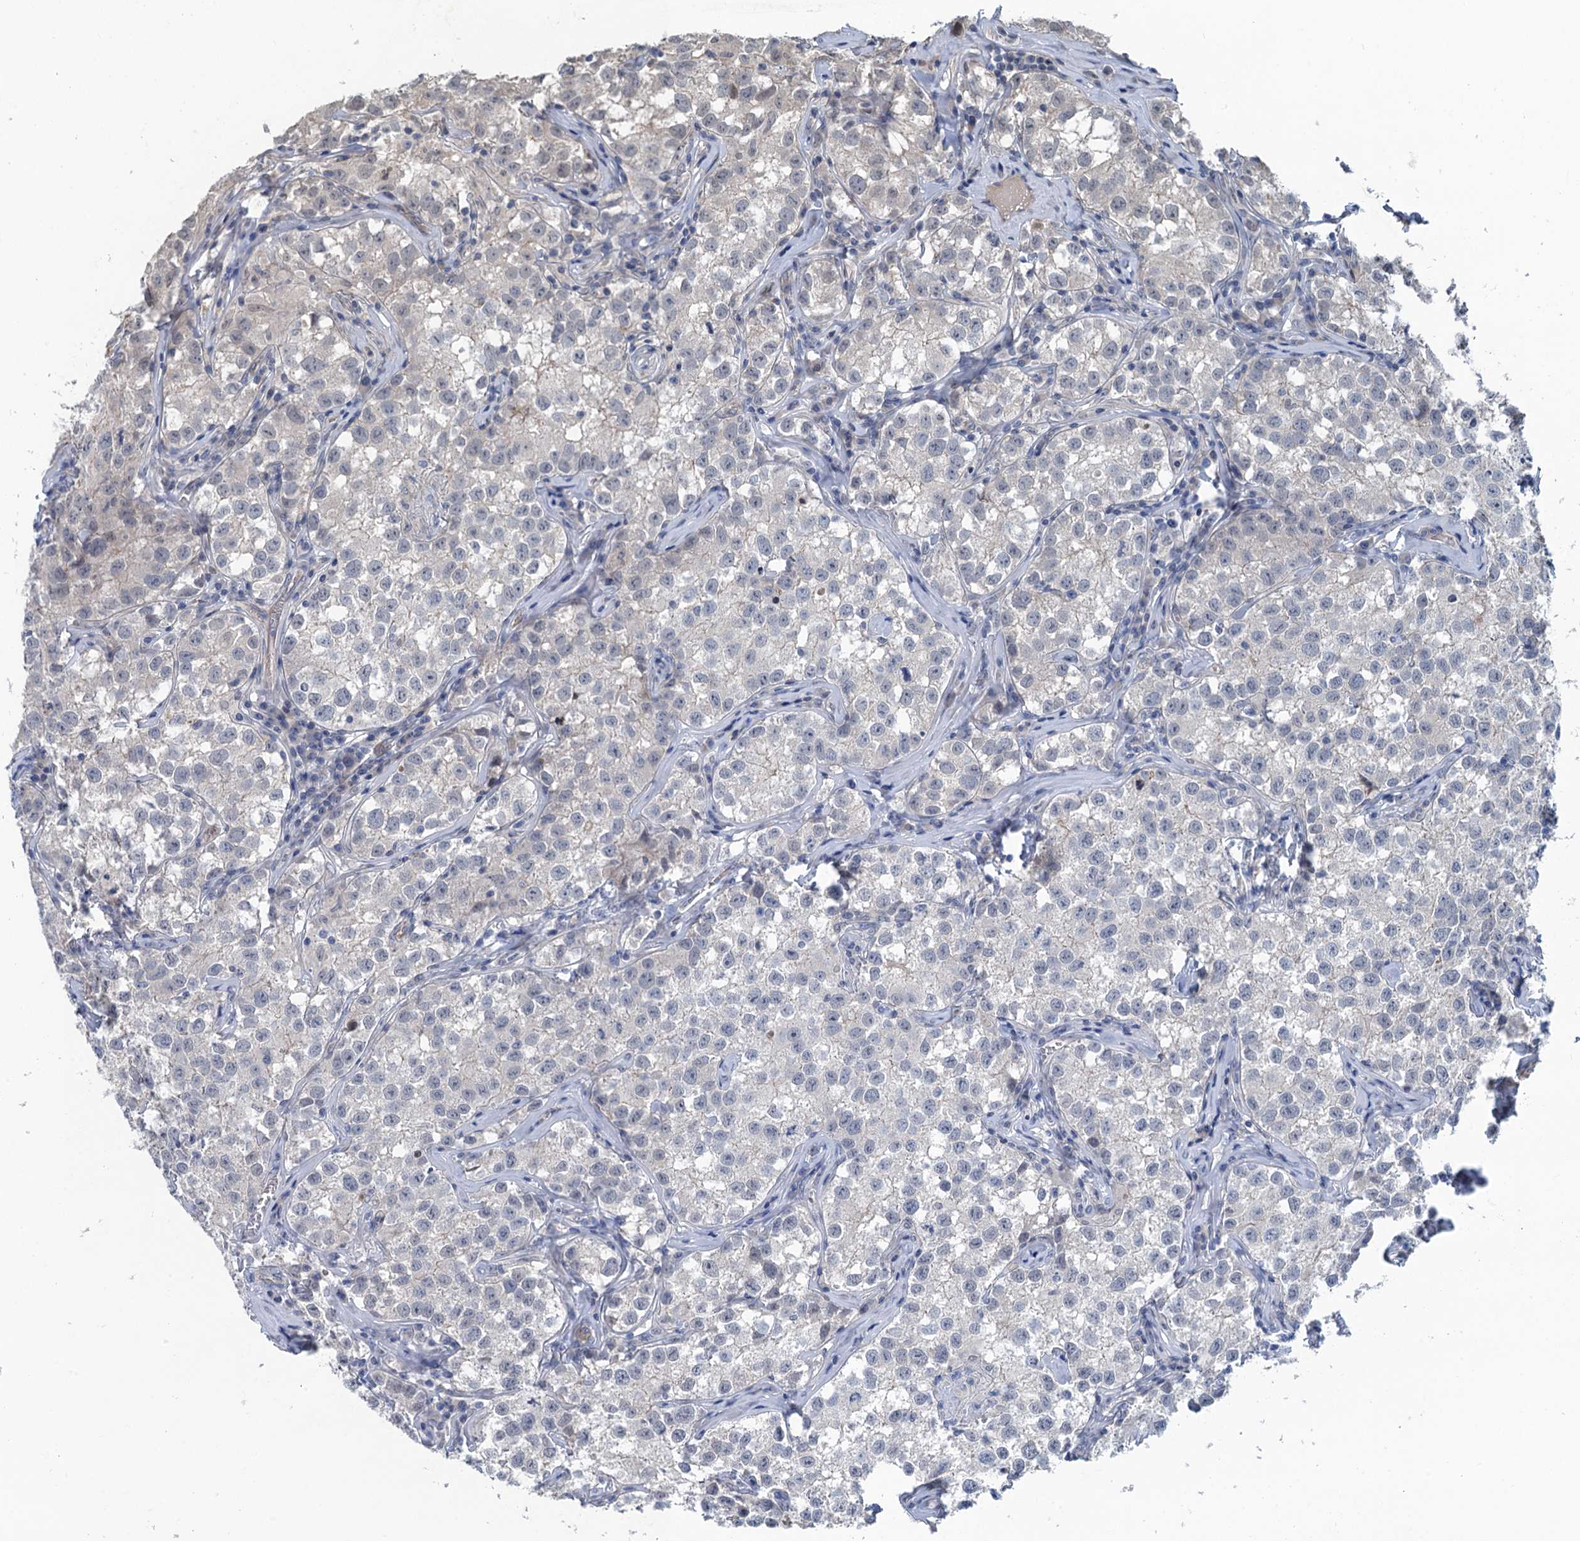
{"staining": {"intensity": "negative", "quantity": "none", "location": "none"}, "tissue": "testis cancer", "cell_type": "Tumor cells", "image_type": "cancer", "snomed": [{"axis": "morphology", "description": "Seminoma, NOS"}, {"axis": "morphology", "description": "Carcinoma, Embryonal, NOS"}, {"axis": "topography", "description": "Testis"}], "caption": "Micrograph shows no significant protein staining in tumor cells of testis cancer (seminoma).", "gene": "MYO16", "patient": {"sex": "male", "age": 43}}